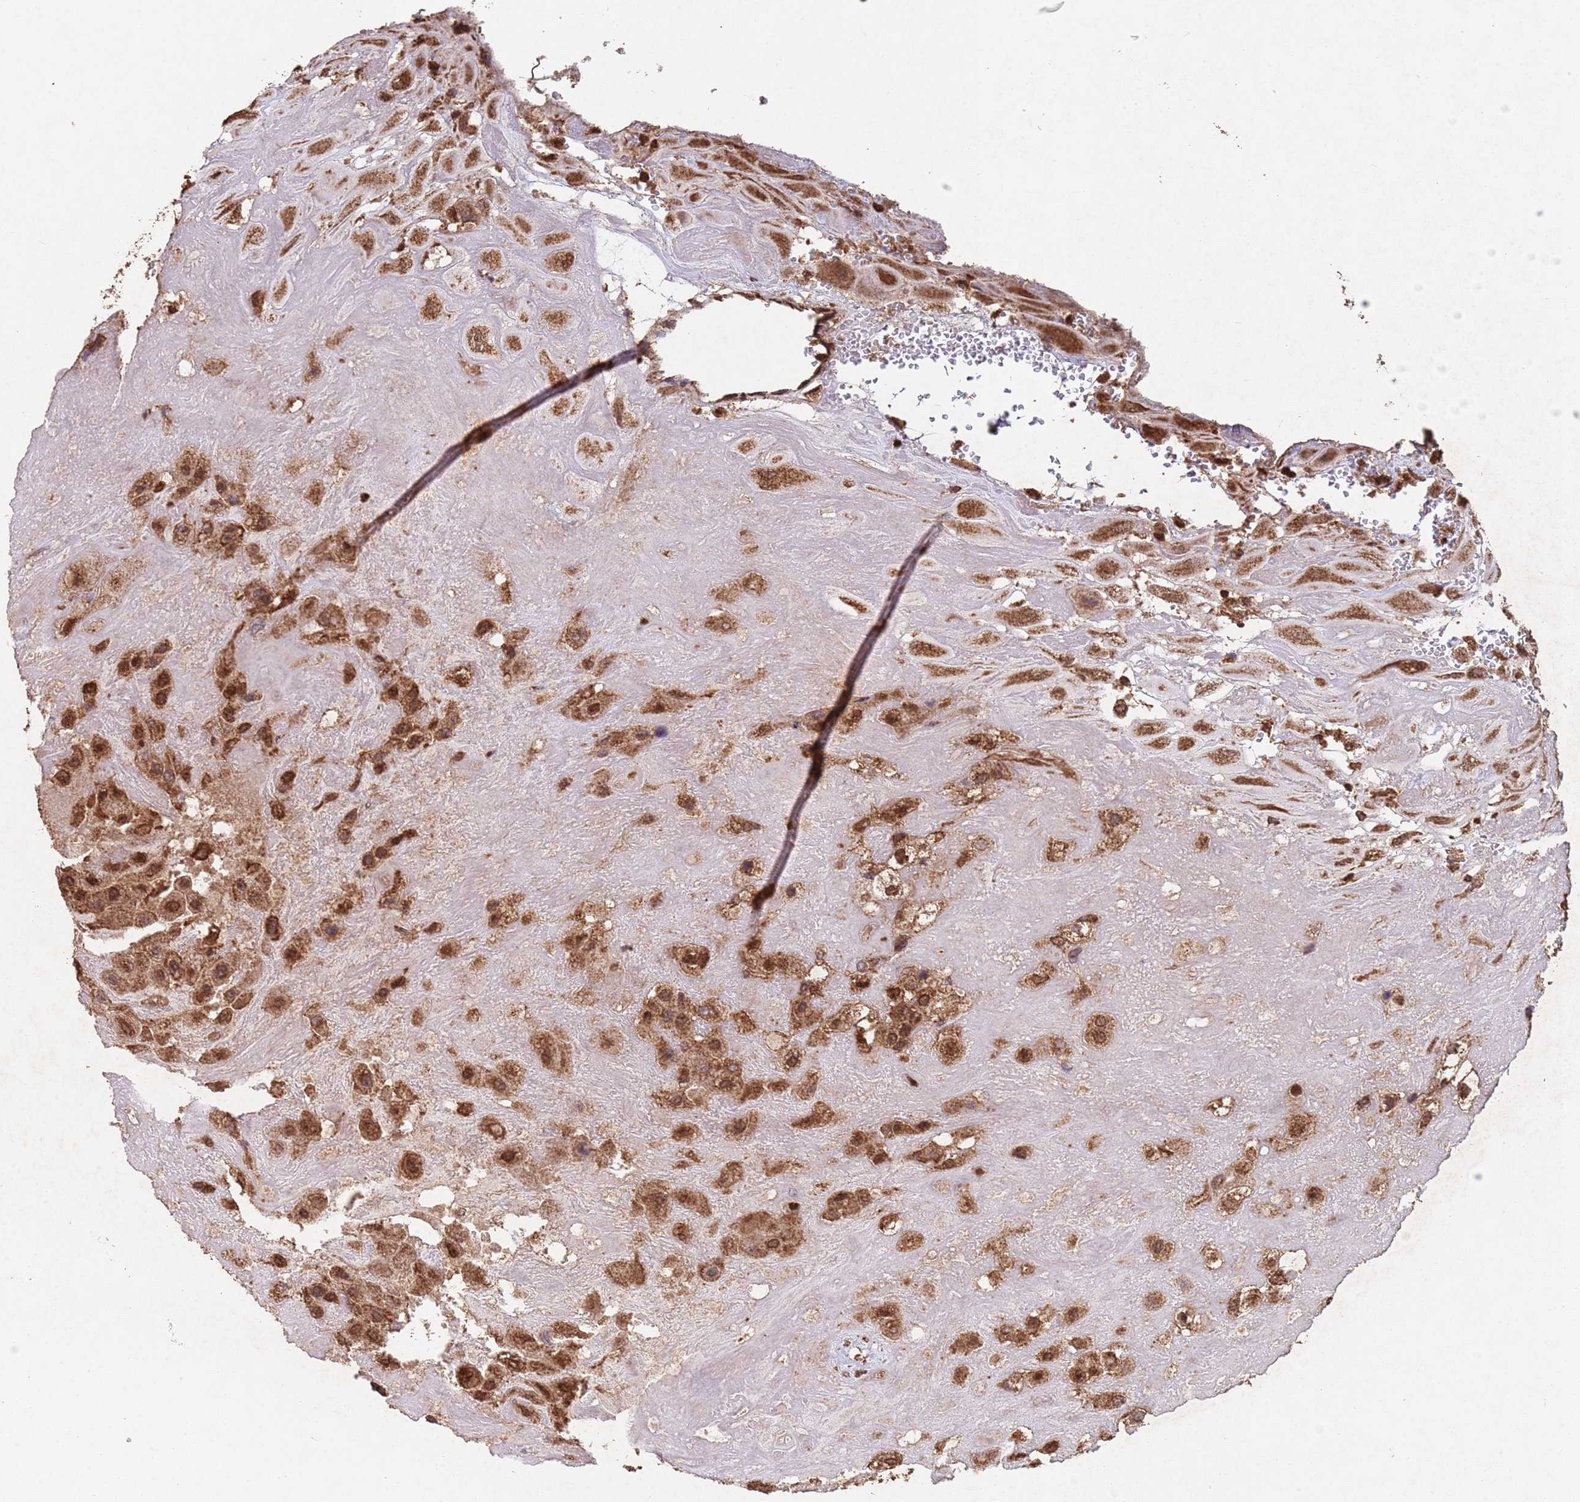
{"staining": {"intensity": "strong", "quantity": ">75%", "location": "cytoplasmic/membranous,nuclear"}, "tissue": "placenta", "cell_type": "Decidual cells", "image_type": "normal", "snomed": [{"axis": "morphology", "description": "Normal tissue, NOS"}, {"axis": "topography", "description": "Placenta"}], "caption": "Placenta stained for a protein (brown) reveals strong cytoplasmic/membranous,nuclear positive expression in approximately >75% of decidual cells.", "gene": "HDAC10", "patient": {"sex": "female", "age": 32}}